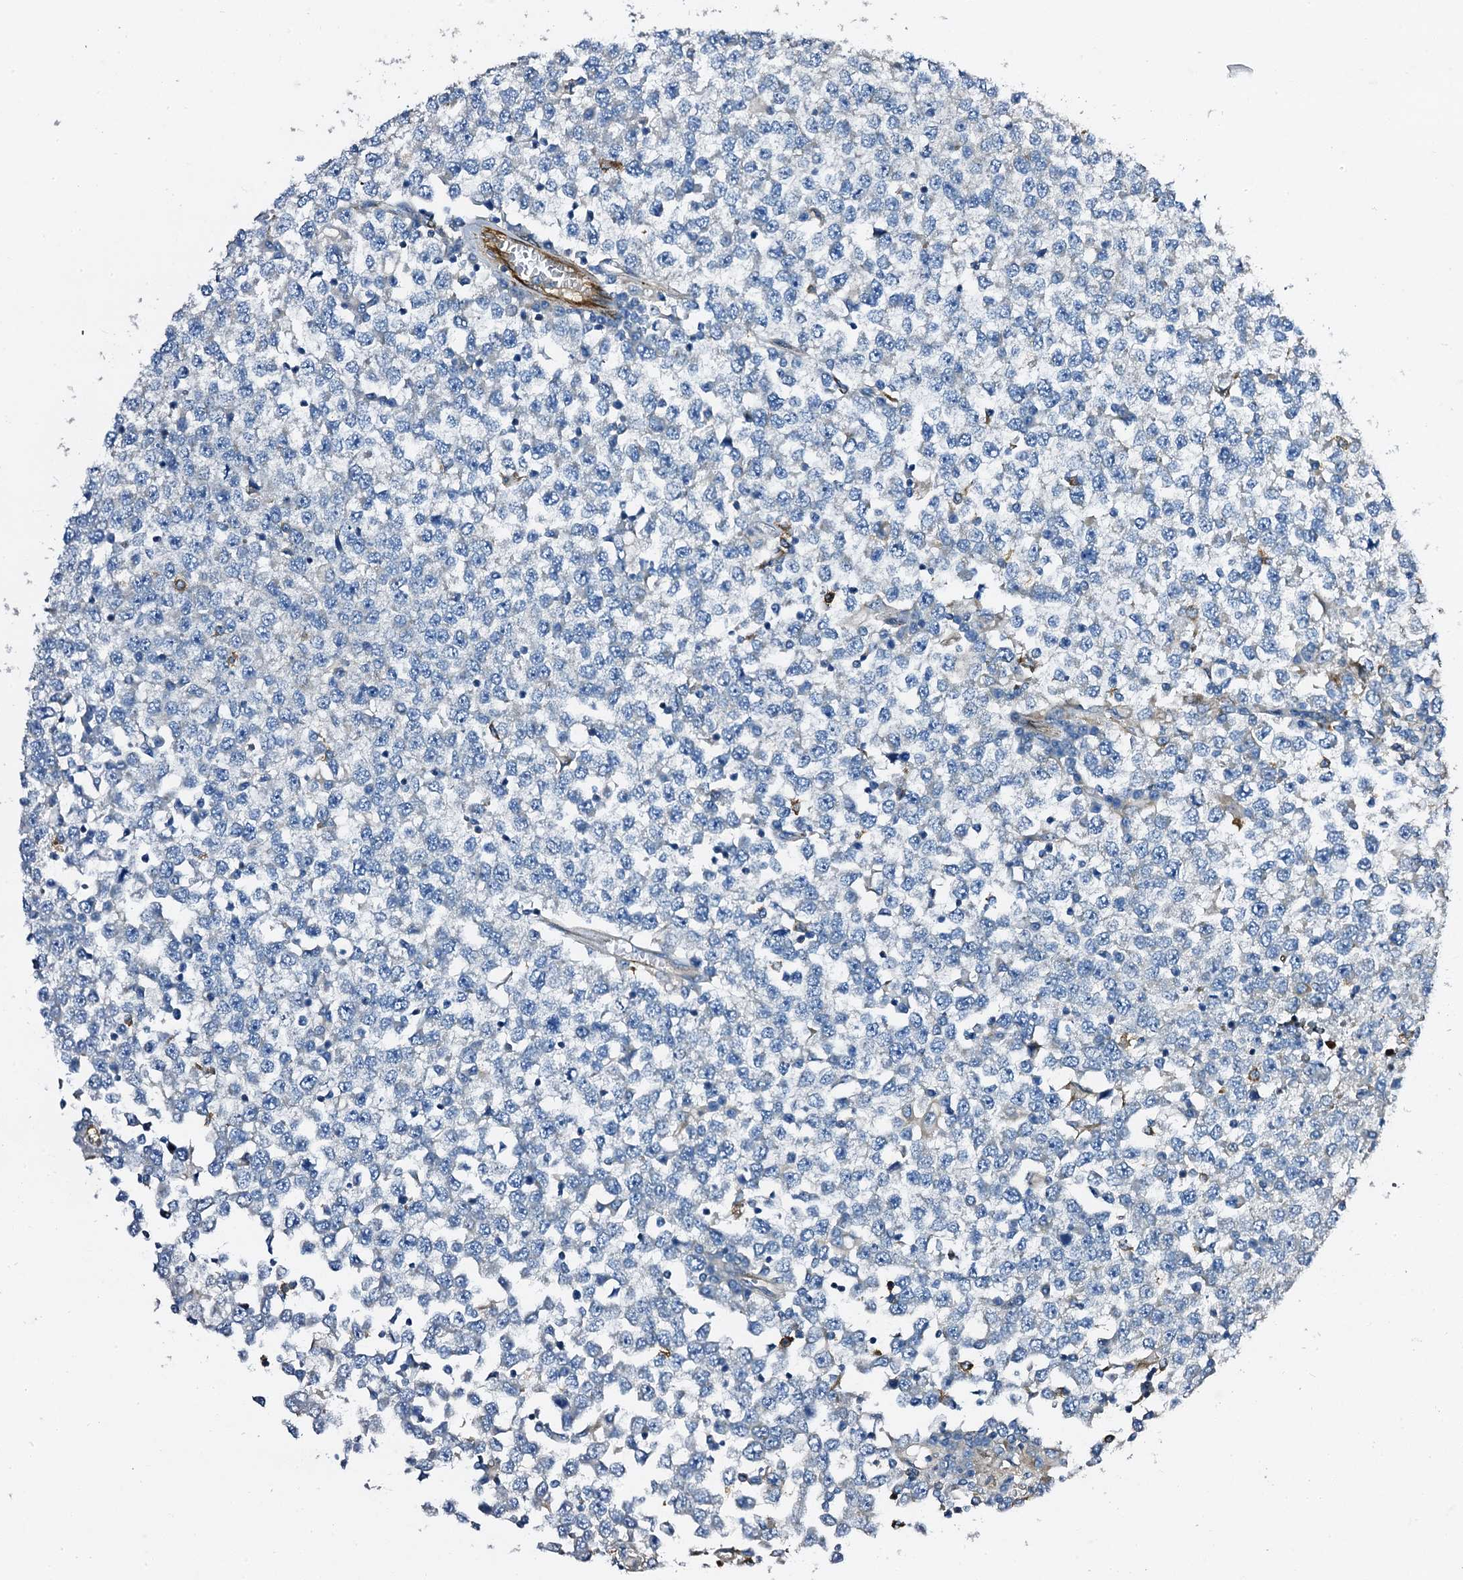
{"staining": {"intensity": "negative", "quantity": "none", "location": "none"}, "tissue": "testis cancer", "cell_type": "Tumor cells", "image_type": "cancer", "snomed": [{"axis": "morphology", "description": "Seminoma, NOS"}, {"axis": "topography", "description": "Testis"}], "caption": "DAB (3,3'-diaminobenzidine) immunohistochemical staining of seminoma (testis) exhibits no significant staining in tumor cells.", "gene": "DBX1", "patient": {"sex": "male", "age": 65}}